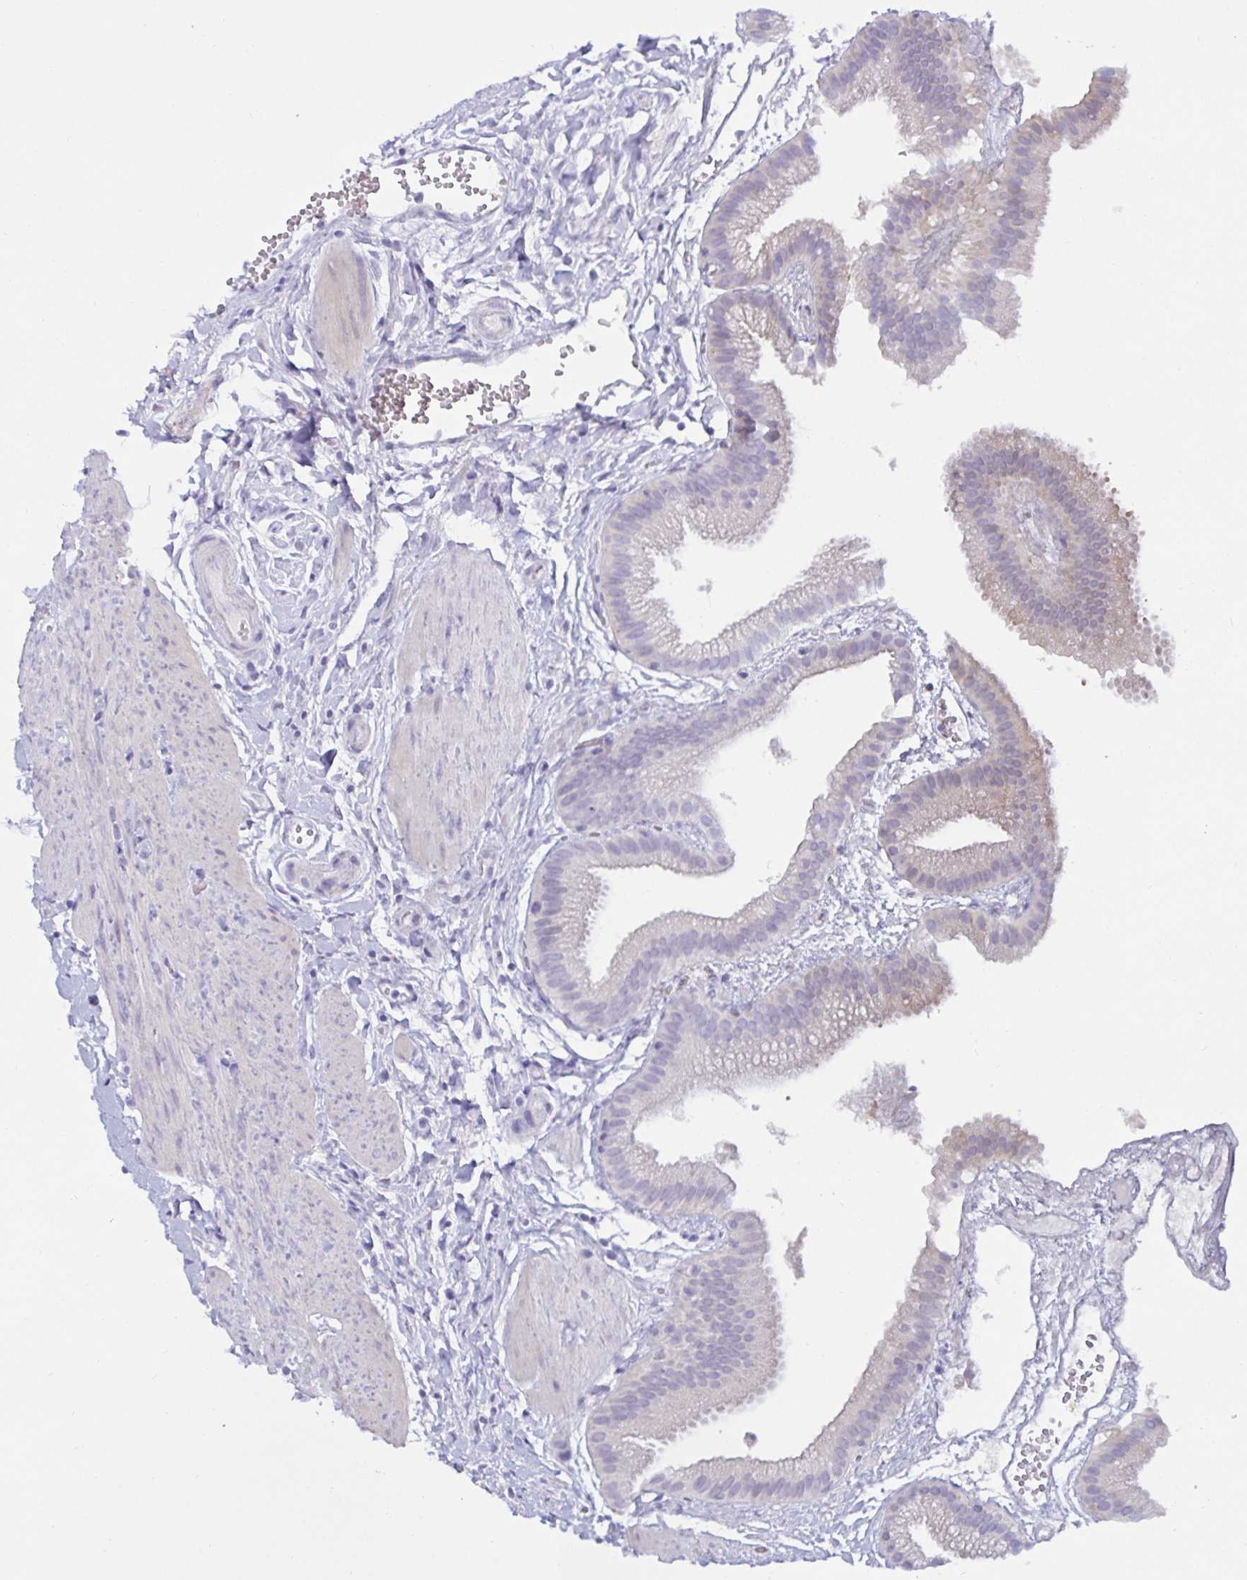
{"staining": {"intensity": "negative", "quantity": "none", "location": "none"}, "tissue": "gallbladder", "cell_type": "Glandular cells", "image_type": "normal", "snomed": [{"axis": "morphology", "description": "Normal tissue, NOS"}, {"axis": "topography", "description": "Gallbladder"}], "caption": "Immunohistochemistry (IHC) image of benign gallbladder: human gallbladder stained with DAB reveals no significant protein positivity in glandular cells.", "gene": "MON2", "patient": {"sex": "female", "age": 63}}